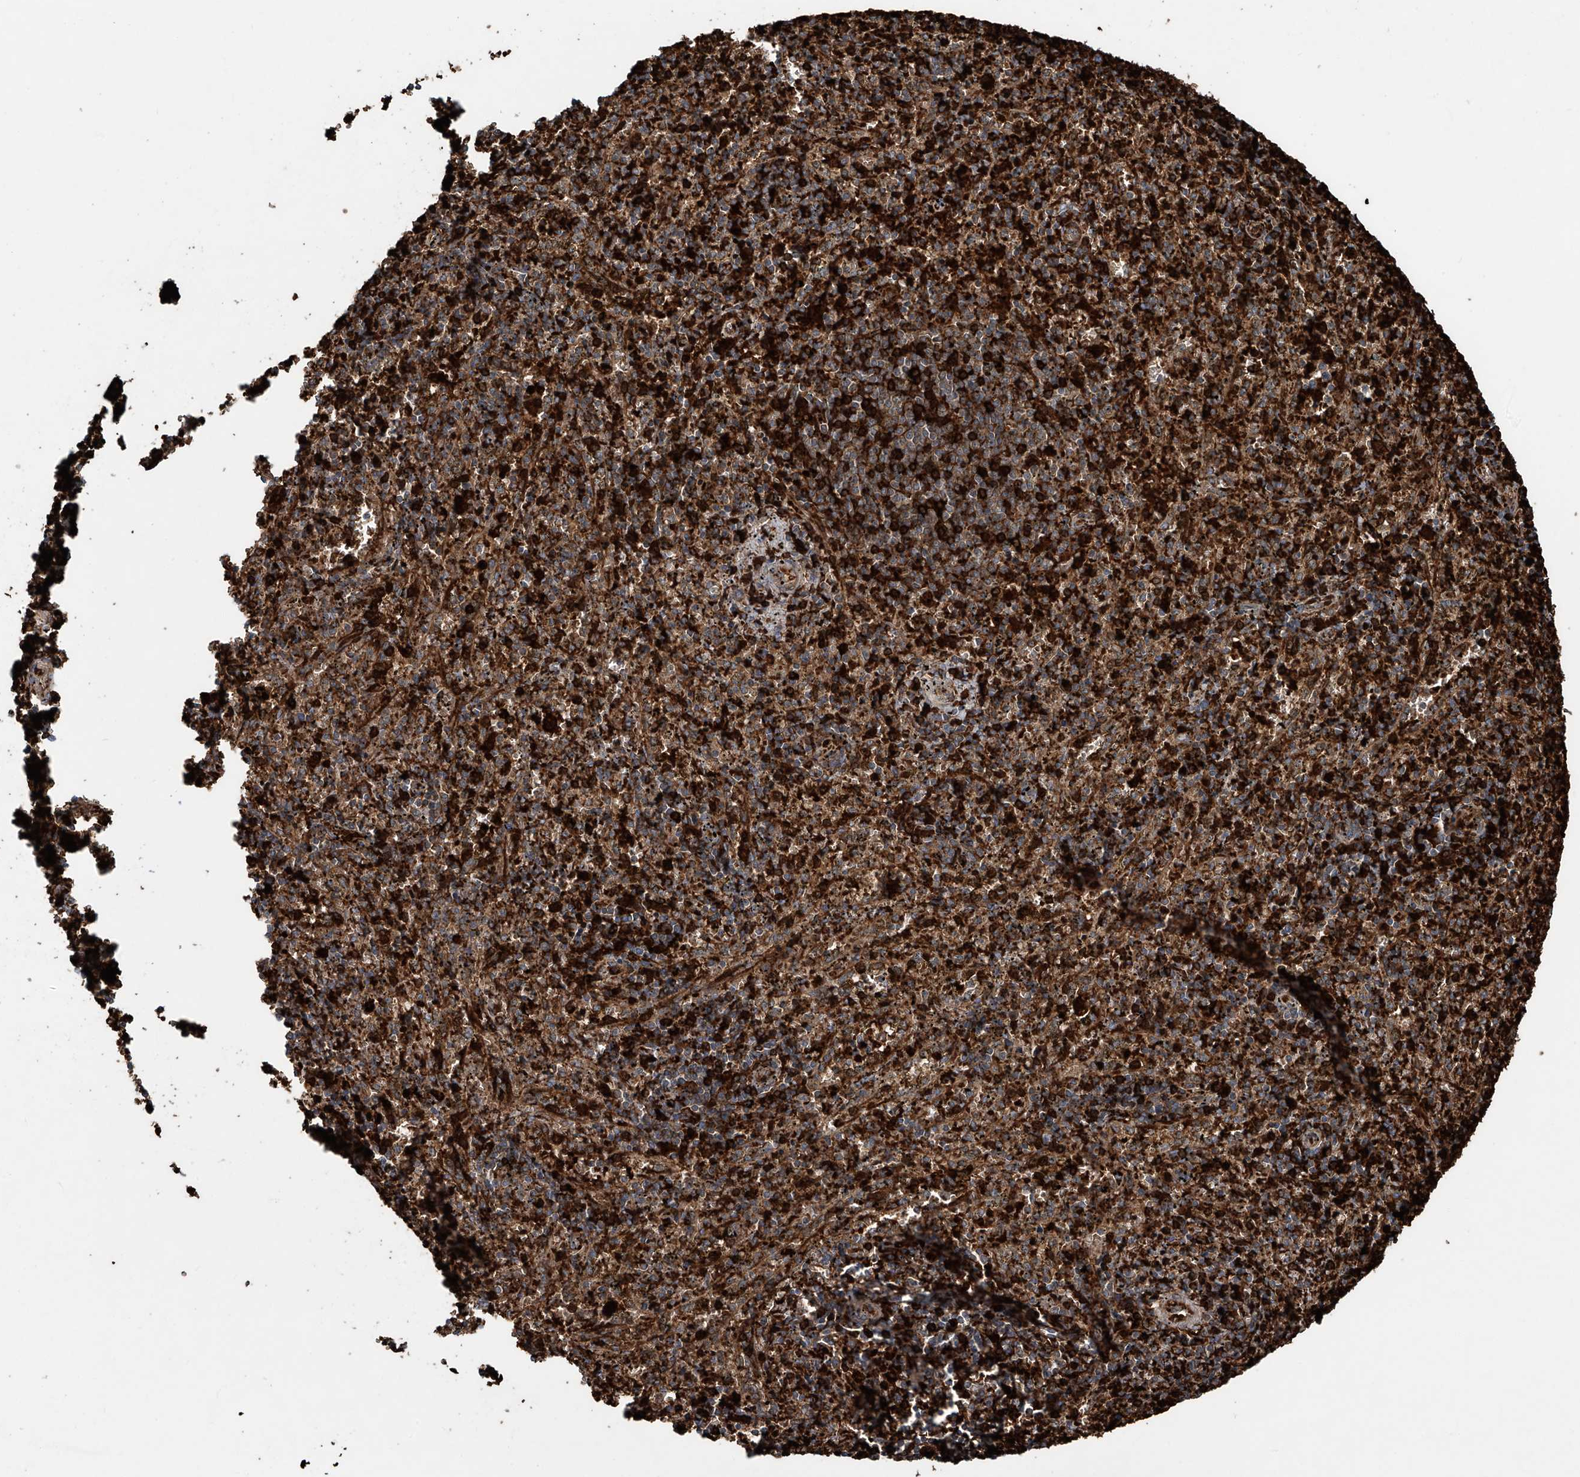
{"staining": {"intensity": "strong", "quantity": "25%-75%", "location": "cytoplasmic/membranous"}, "tissue": "spleen", "cell_type": "Cells in red pulp", "image_type": "normal", "snomed": [{"axis": "morphology", "description": "Normal tissue, NOS"}, {"axis": "topography", "description": "Spleen"}], "caption": "Immunohistochemical staining of benign human spleen demonstrates strong cytoplasmic/membranous protein expression in approximately 25%-75% of cells in red pulp. (DAB IHC, brown staining for protein, blue staining for nuclei).", "gene": "ZDHHC9", "patient": {"sex": "male", "age": 11}}